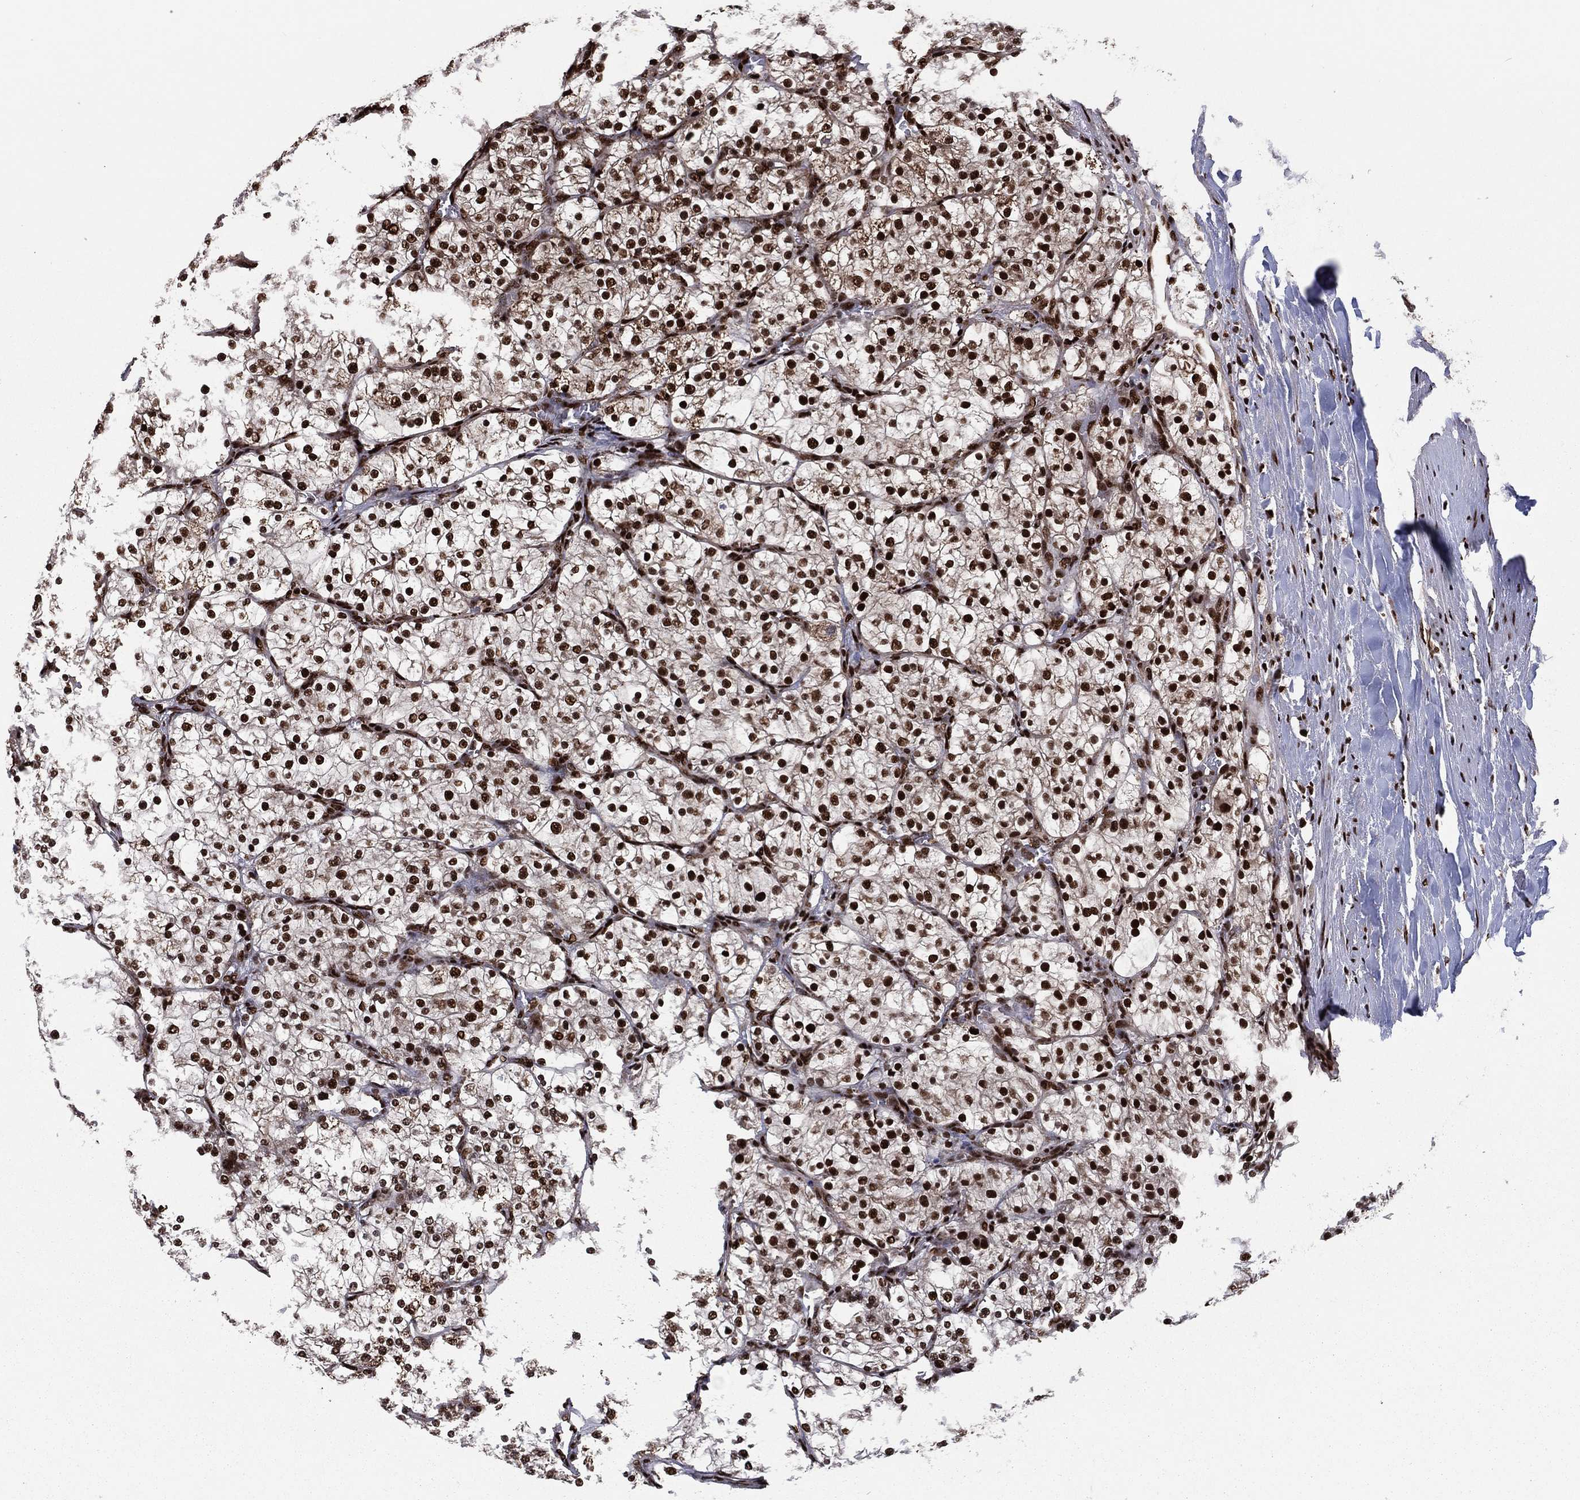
{"staining": {"intensity": "strong", "quantity": ">75%", "location": "nuclear"}, "tissue": "renal cancer", "cell_type": "Tumor cells", "image_type": "cancer", "snomed": [{"axis": "morphology", "description": "Adenocarcinoma, NOS"}, {"axis": "topography", "description": "Kidney"}], "caption": "IHC histopathology image of renal cancer stained for a protein (brown), which shows high levels of strong nuclear staining in approximately >75% of tumor cells.", "gene": "TP53BP1", "patient": {"sex": "male", "age": 80}}